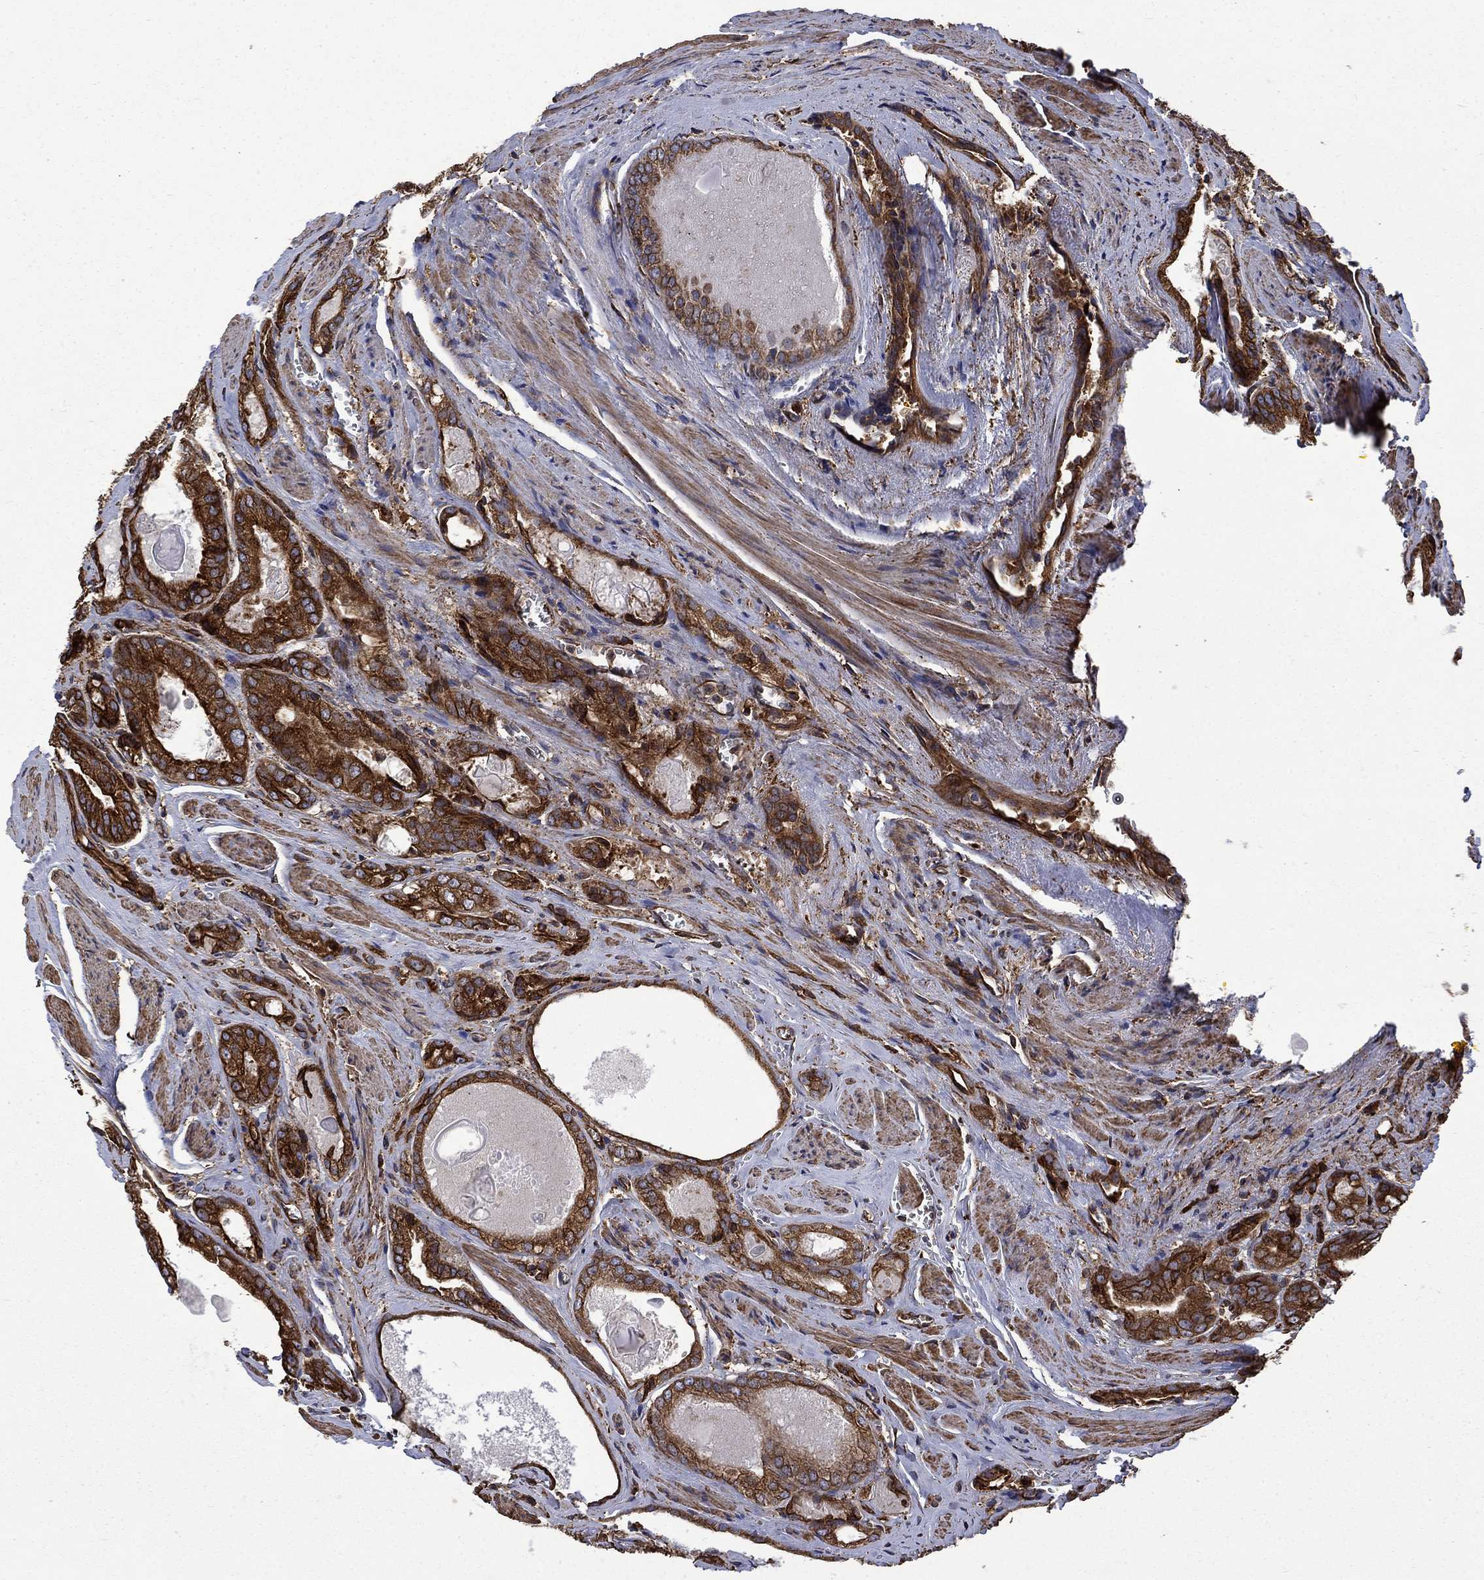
{"staining": {"intensity": "strong", "quantity": ">75%", "location": "cytoplasmic/membranous"}, "tissue": "prostate cancer", "cell_type": "Tumor cells", "image_type": "cancer", "snomed": [{"axis": "morphology", "description": "Adenocarcinoma, NOS"}, {"axis": "morphology", "description": "Adenocarcinoma, High grade"}, {"axis": "topography", "description": "Prostate"}], "caption": "Immunohistochemical staining of human prostate adenocarcinoma (high-grade) exhibits strong cytoplasmic/membranous protein positivity in approximately >75% of tumor cells.", "gene": "CUTC", "patient": {"sex": "male", "age": 70}}